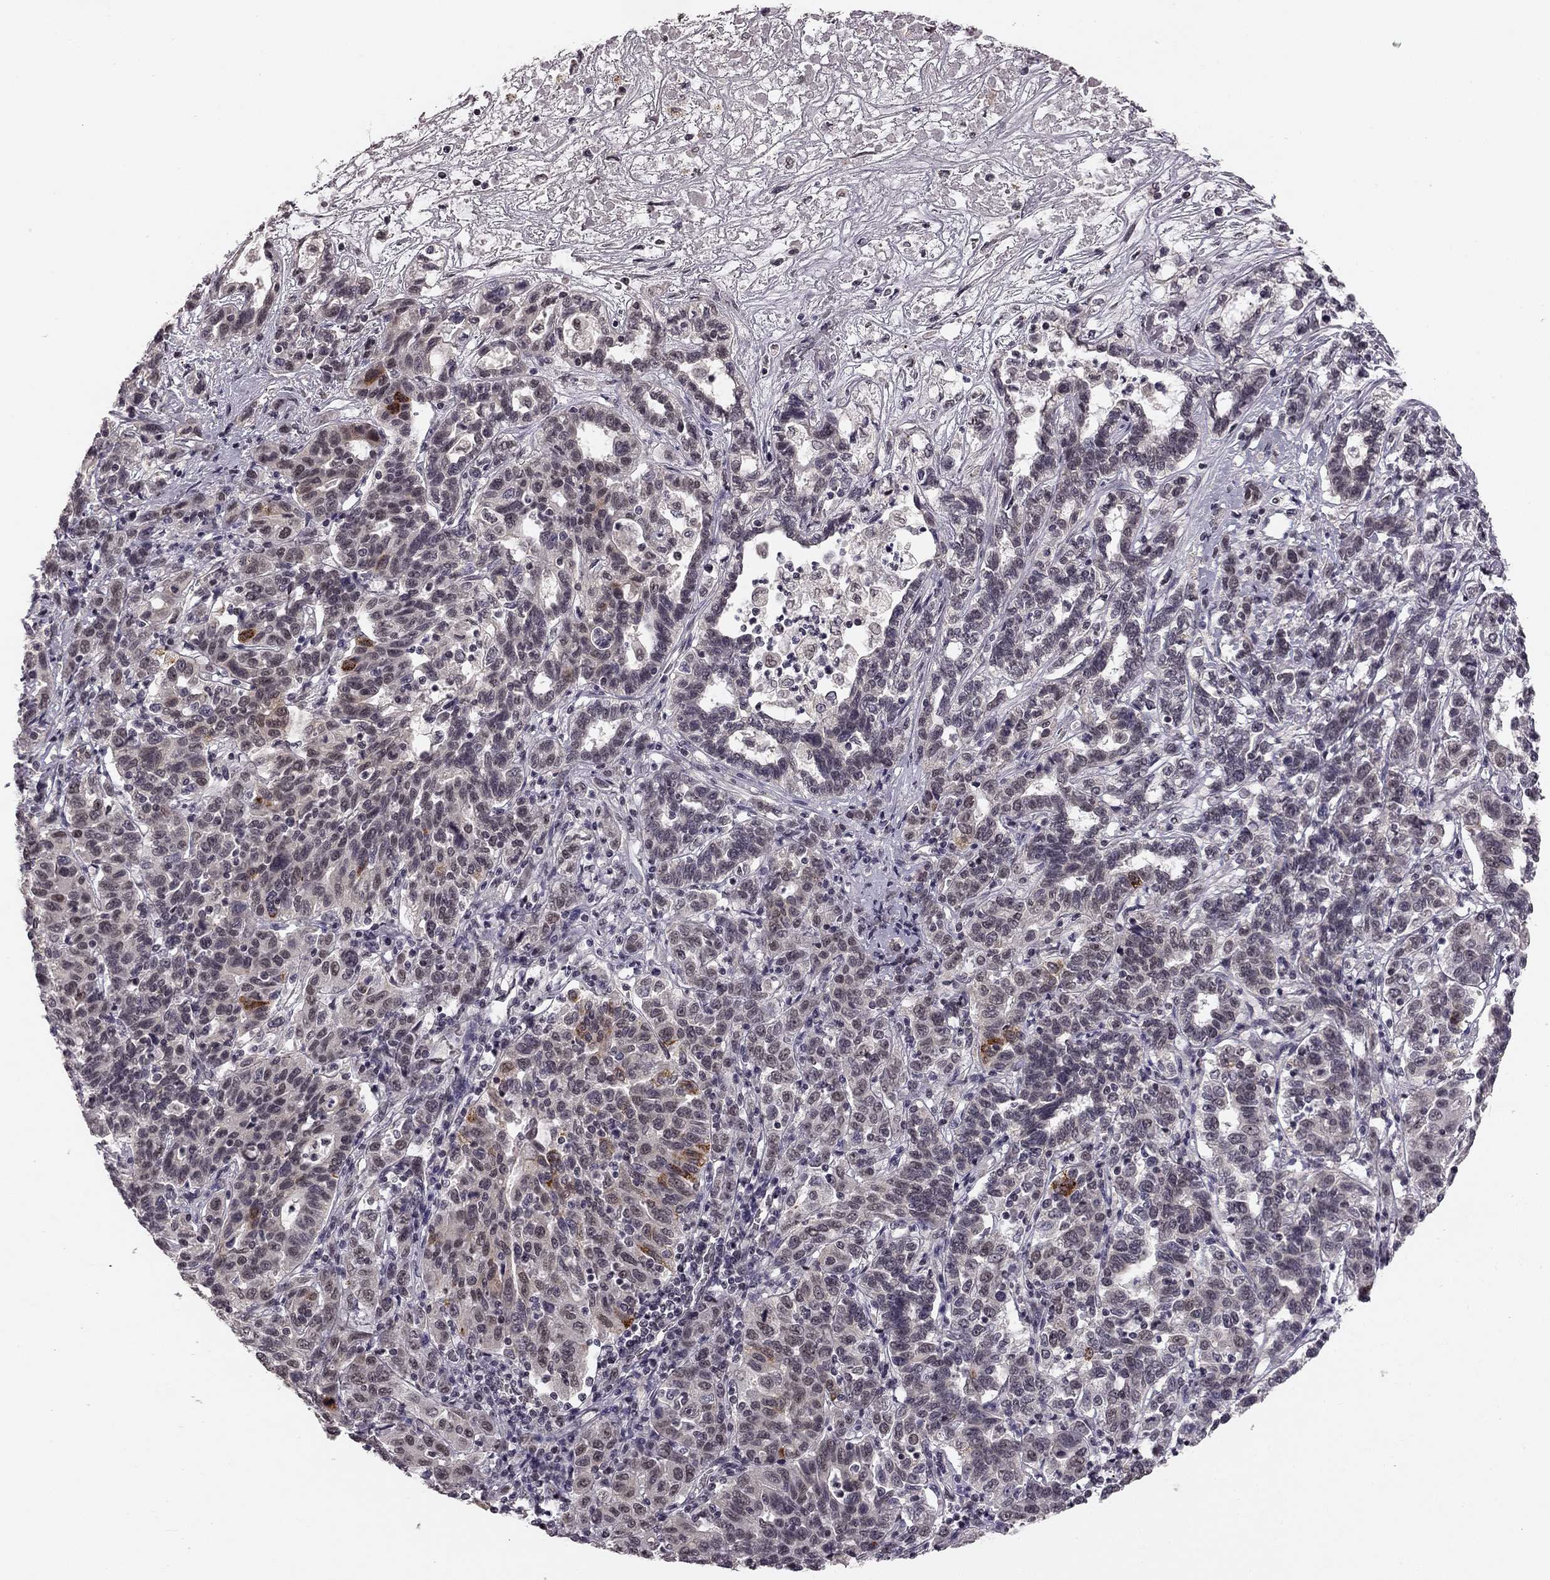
{"staining": {"intensity": "strong", "quantity": "<25%", "location": "cytoplasmic/membranous"}, "tissue": "liver cancer", "cell_type": "Tumor cells", "image_type": "cancer", "snomed": [{"axis": "morphology", "description": "Adenocarcinoma, NOS"}, {"axis": "morphology", "description": "Cholangiocarcinoma"}, {"axis": "topography", "description": "Liver"}], "caption": "Liver cholangiocarcinoma tissue displays strong cytoplasmic/membranous expression in approximately <25% of tumor cells", "gene": "HCN4", "patient": {"sex": "male", "age": 64}}